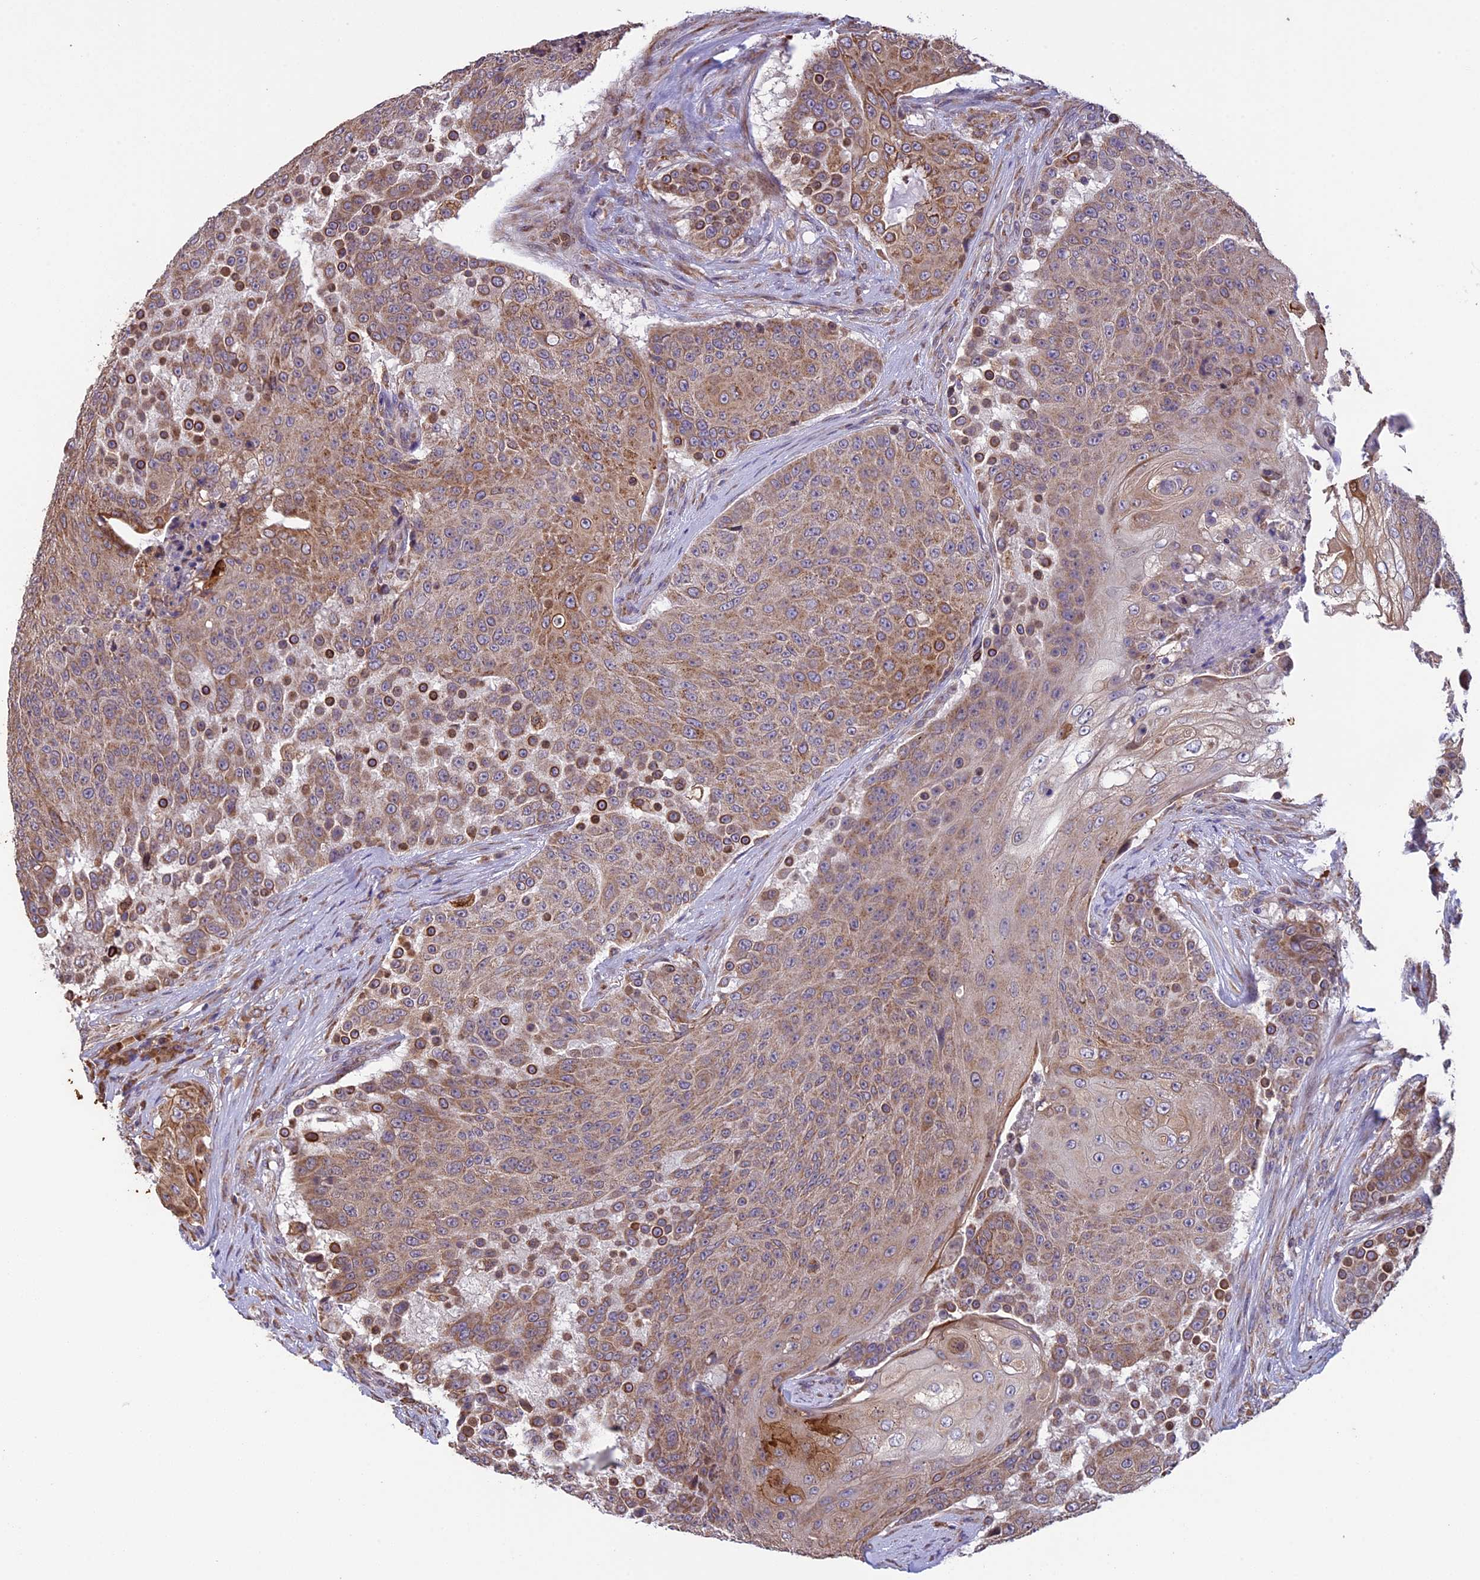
{"staining": {"intensity": "moderate", "quantity": ">75%", "location": "cytoplasmic/membranous"}, "tissue": "urothelial cancer", "cell_type": "Tumor cells", "image_type": "cancer", "snomed": [{"axis": "morphology", "description": "Urothelial carcinoma, High grade"}, {"axis": "topography", "description": "Urinary bladder"}], "caption": "The immunohistochemical stain shows moderate cytoplasmic/membranous staining in tumor cells of high-grade urothelial carcinoma tissue.", "gene": "DMRTA2", "patient": {"sex": "female", "age": 63}}